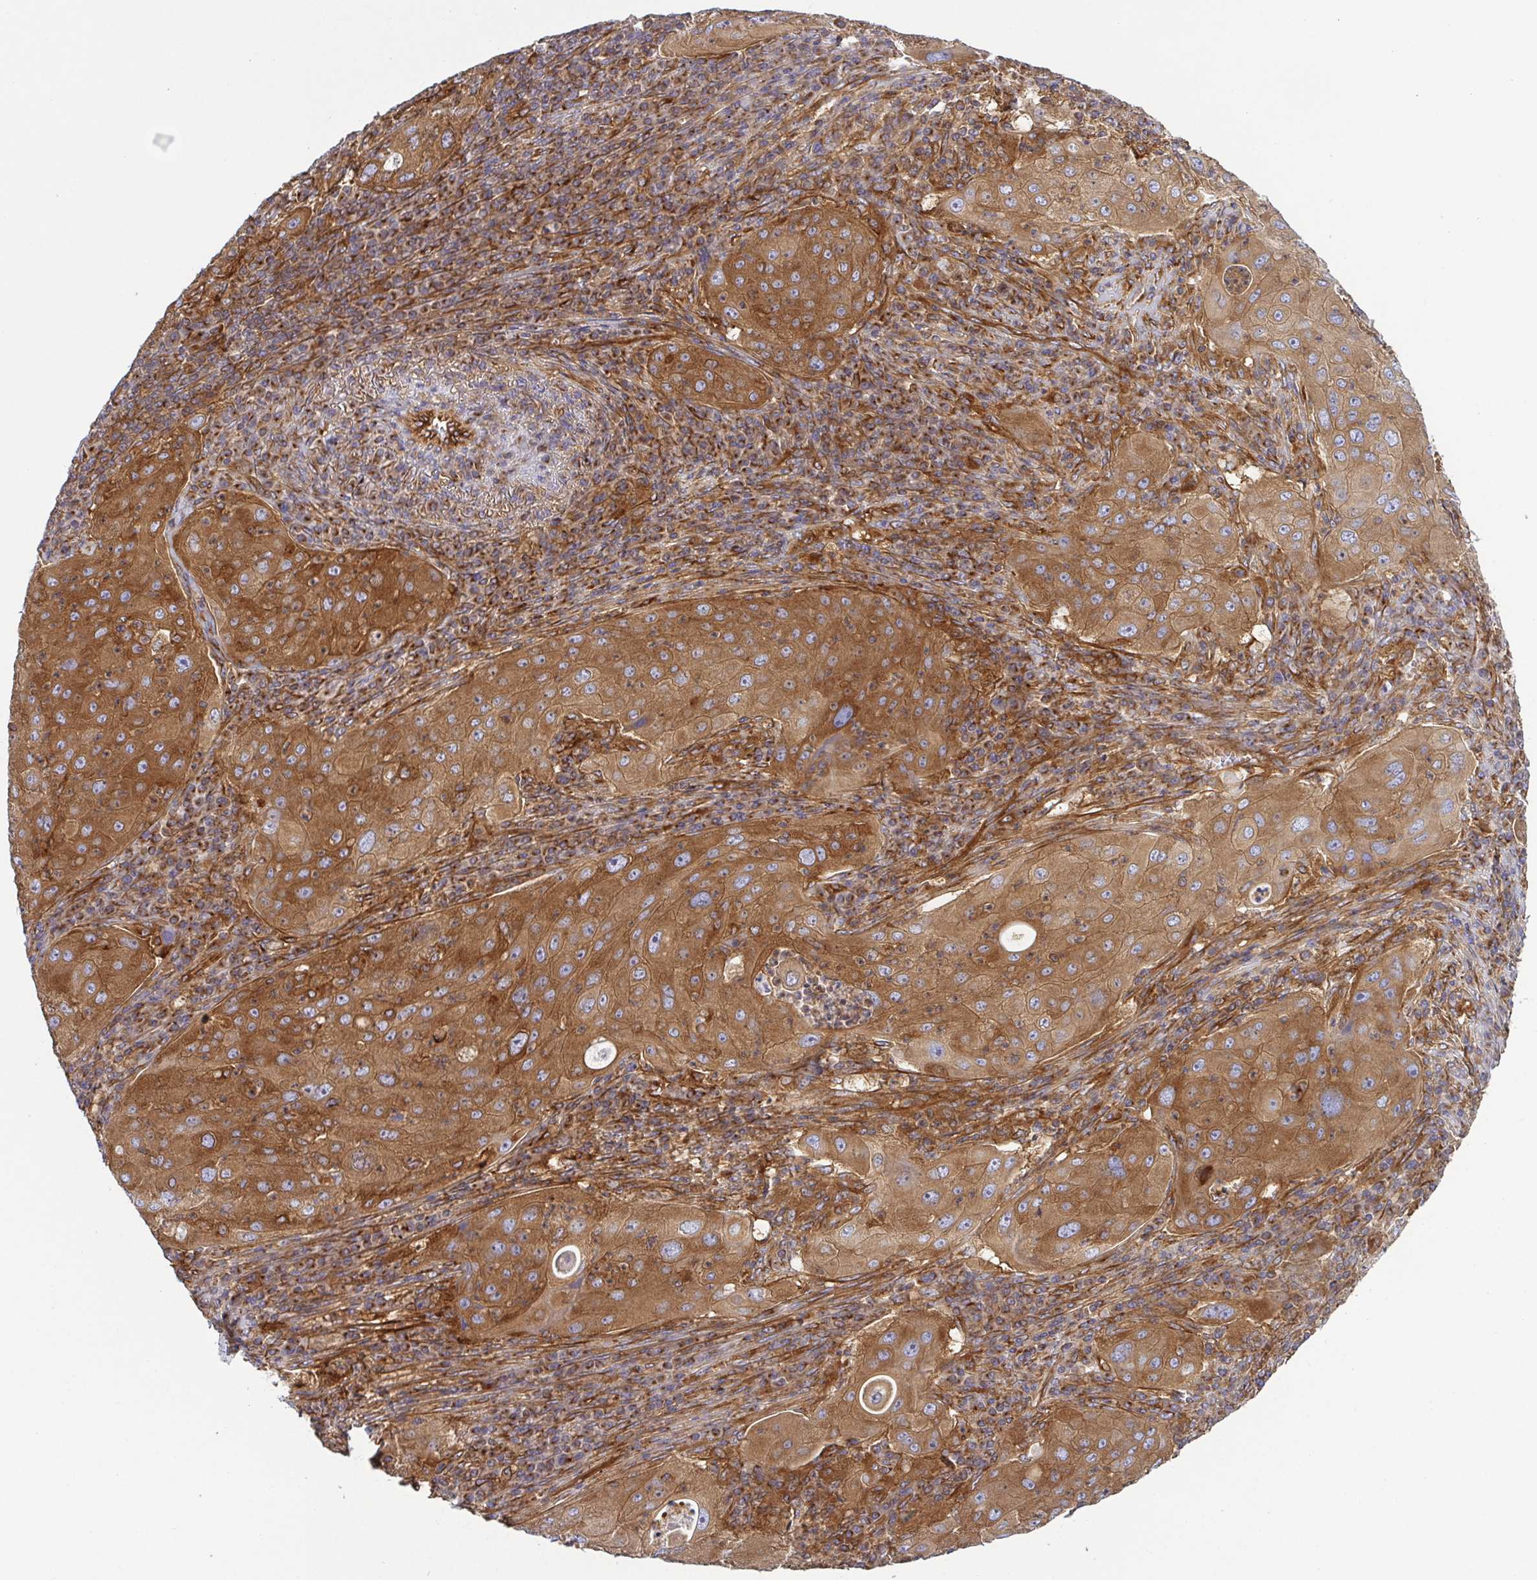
{"staining": {"intensity": "moderate", "quantity": ">75%", "location": "cytoplasmic/membranous"}, "tissue": "lung cancer", "cell_type": "Tumor cells", "image_type": "cancer", "snomed": [{"axis": "morphology", "description": "Squamous cell carcinoma, NOS"}, {"axis": "topography", "description": "Lung"}], "caption": "A high-resolution photomicrograph shows immunohistochemistry (IHC) staining of lung cancer (squamous cell carcinoma), which shows moderate cytoplasmic/membranous staining in approximately >75% of tumor cells.", "gene": "KIF5B", "patient": {"sex": "female", "age": 59}}